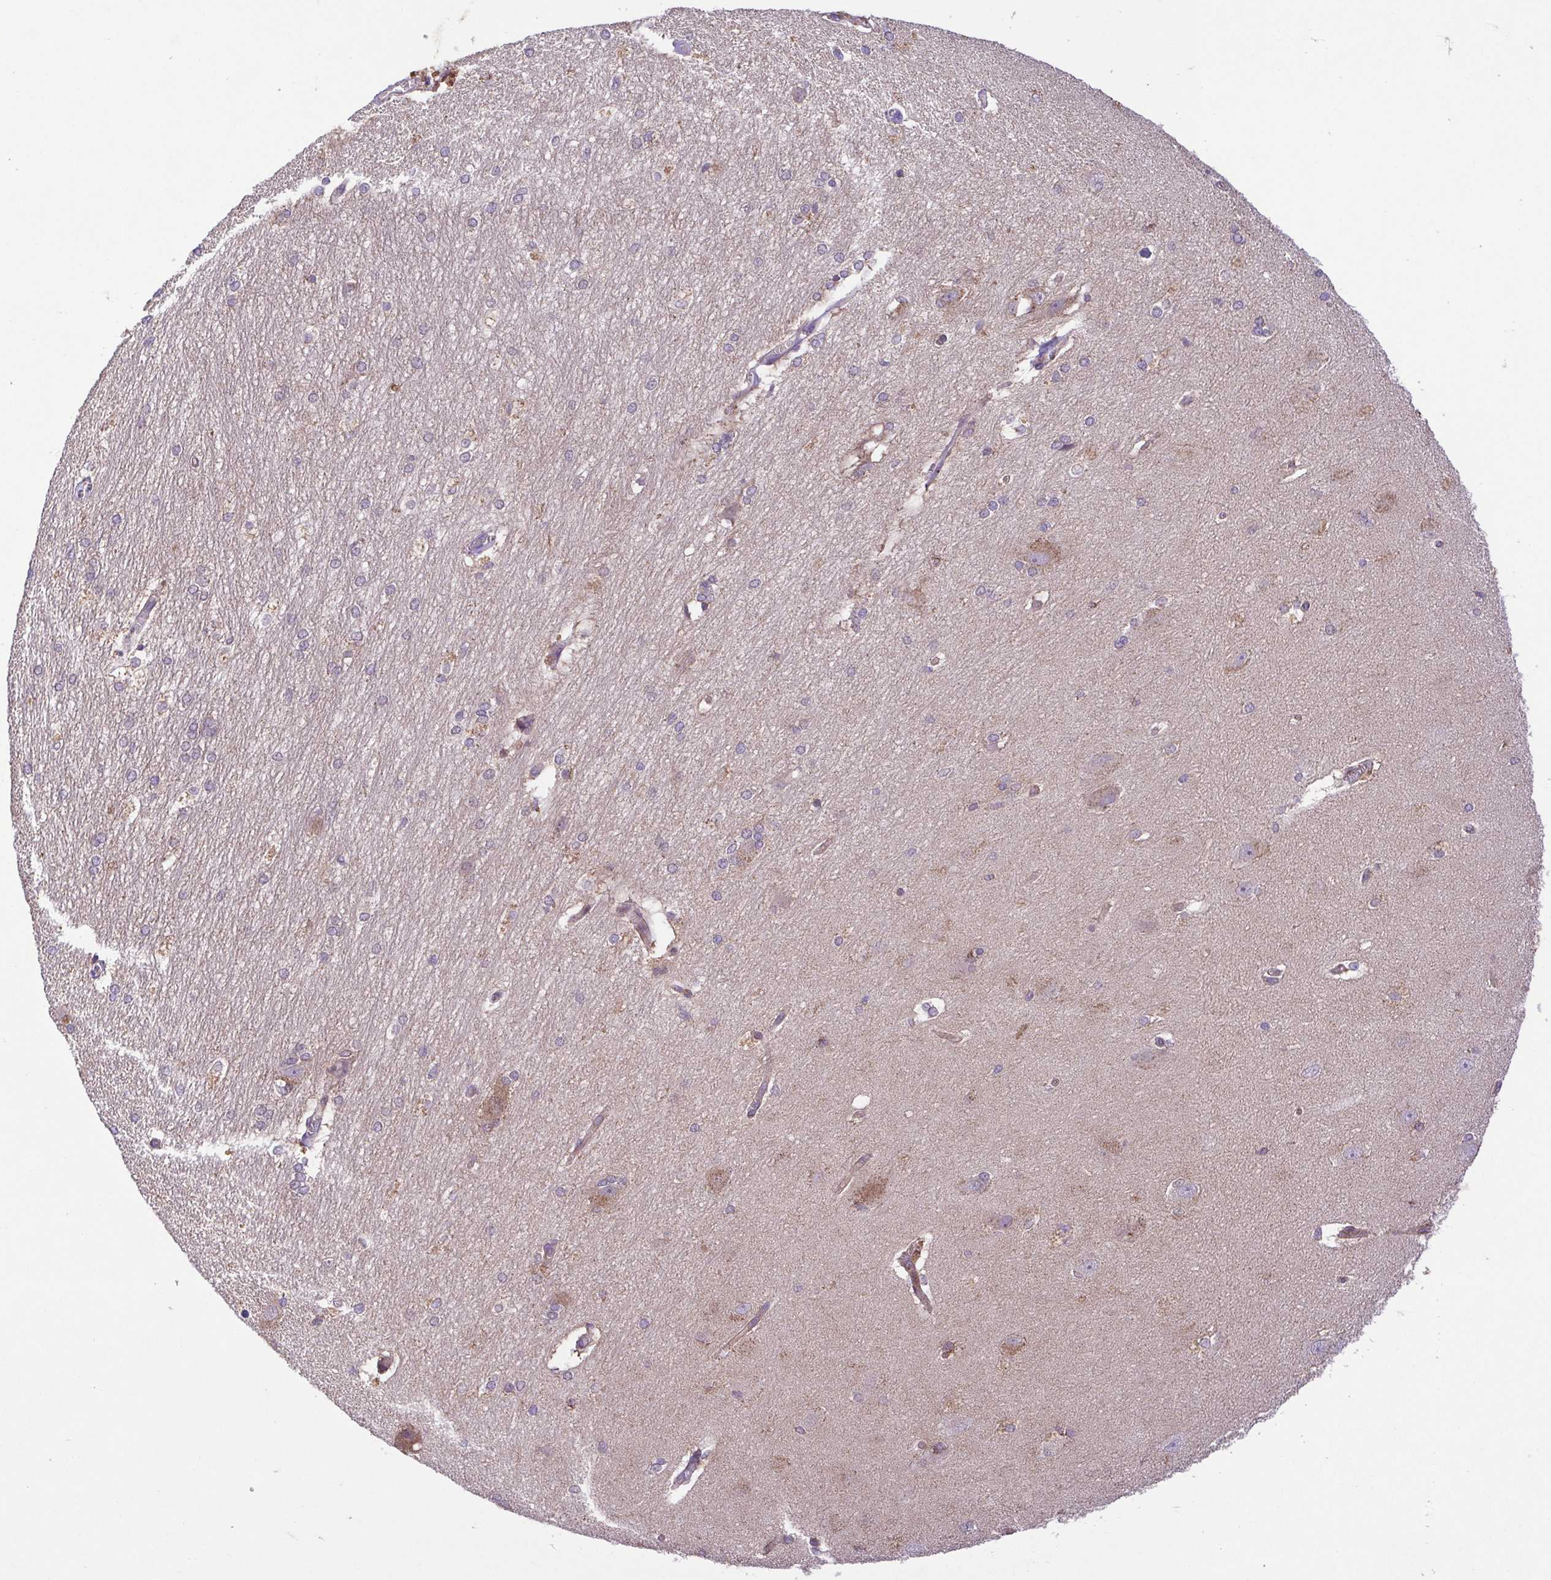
{"staining": {"intensity": "negative", "quantity": "none", "location": "none"}, "tissue": "hippocampus", "cell_type": "Glial cells", "image_type": "normal", "snomed": [{"axis": "morphology", "description": "Normal tissue, NOS"}, {"axis": "topography", "description": "Cerebral cortex"}, {"axis": "topography", "description": "Hippocampus"}], "caption": "Immunohistochemistry micrograph of unremarkable hippocampus stained for a protein (brown), which displays no staining in glial cells. Brightfield microscopy of immunohistochemistry (IHC) stained with DAB (3,3'-diaminobenzidine) (brown) and hematoxylin (blue), captured at high magnification.", "gene": "IDE", "patient": {"sex": "female", "age": 19}}